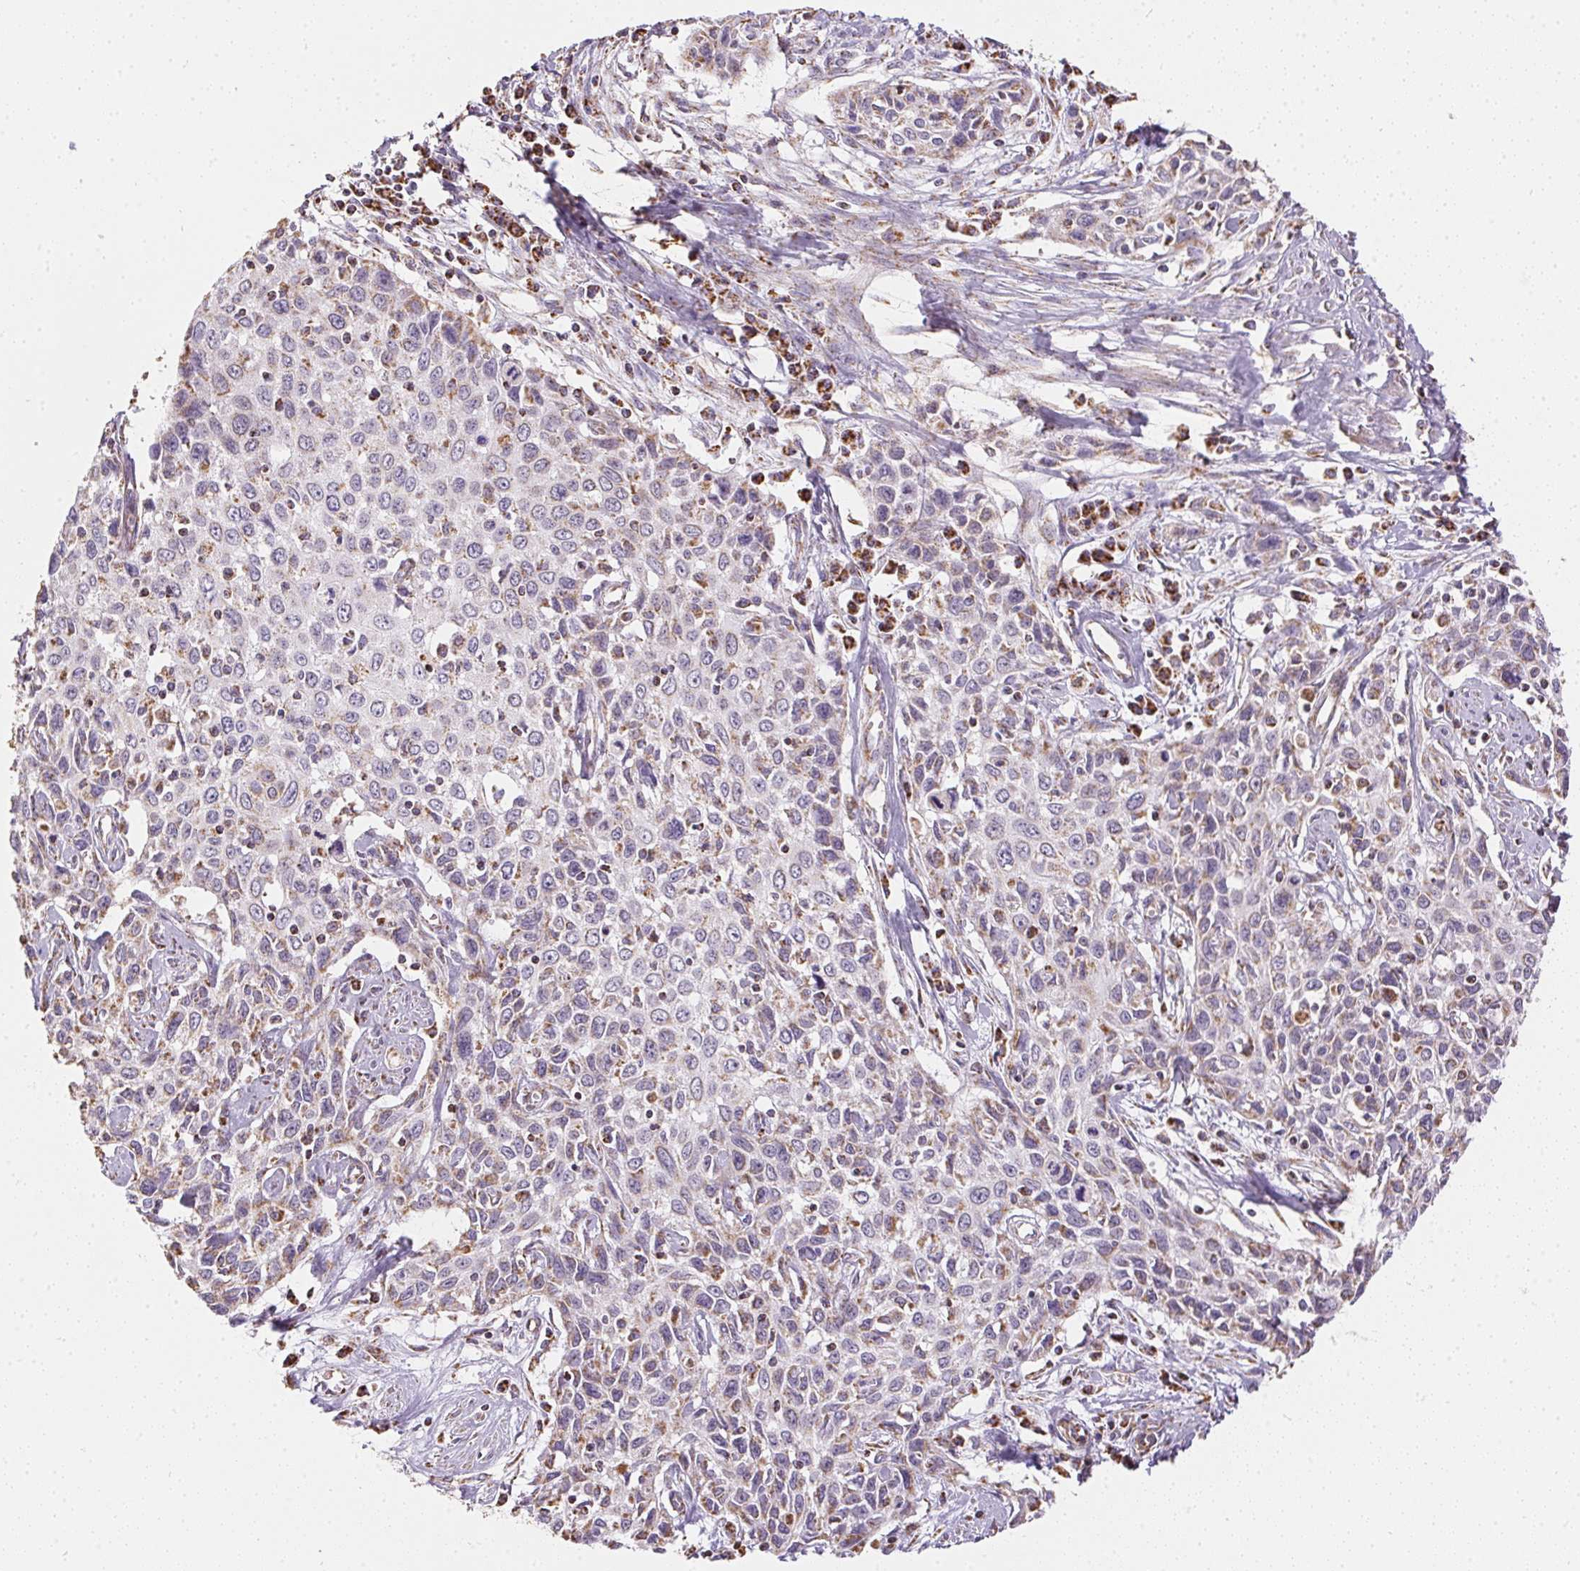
{"staining": {"intensity": "weak", "quantity": "25%-75%", "location": "cytoplasmic/membranous"}, "tissue": "cervical cancer", "cell_type": "Tumor cells", "image_type": "cancer", "snomed": [{"axis": "morphology", "description": "Squamous cell carcinoma, NOS"}, {"axis": "topography", "description": "Cervix"}], "caption": "Immunohistochemistry (IHC) image of neoplastic tissue: human cervical cancer (squamous cell carcinoma) stained using immunohistochemistry shows low levels of weak protein expression localized specifically in the cytoplasmic/membranous of tumor cells, appearing as a cytoplasmic/membranous brown color.", "gene": "MAPK11", "patient": {"sex": "female", "age": 38}}